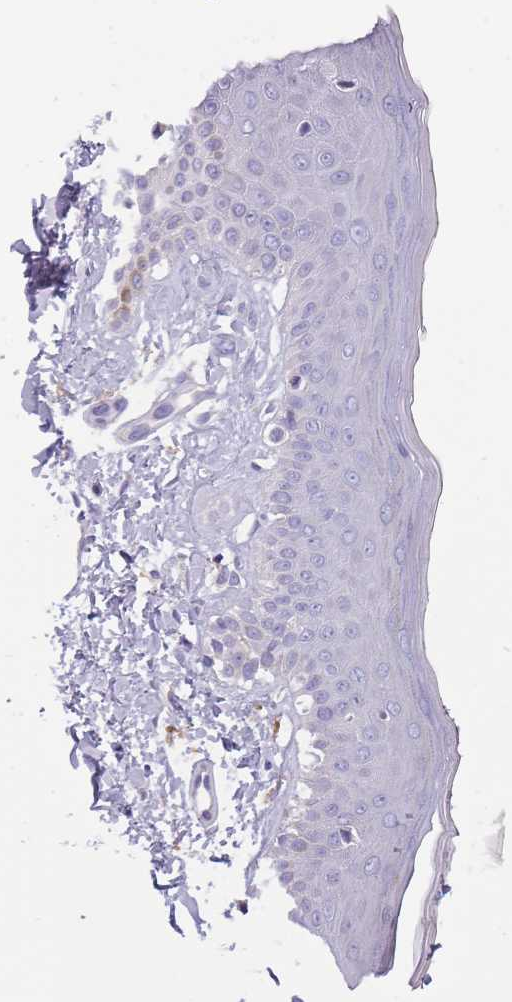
{"staining": {"intensity": "negative", "quantity": "none", "location": "none"}, "tissue": "skin", "cell_type": "Fibroblasts", "image_type": "normal", "snomed": [{"axis": "morphology", "description": "Normal tissue, NOS"}, {"axis": "topography", "description": "Skin"}], "caption": "A micrograph of skin stained for a protein reveals no brown staining in fibroblasts.", "gene": "MAN1C1", "patient": {"sex": "male", "age": 52}}